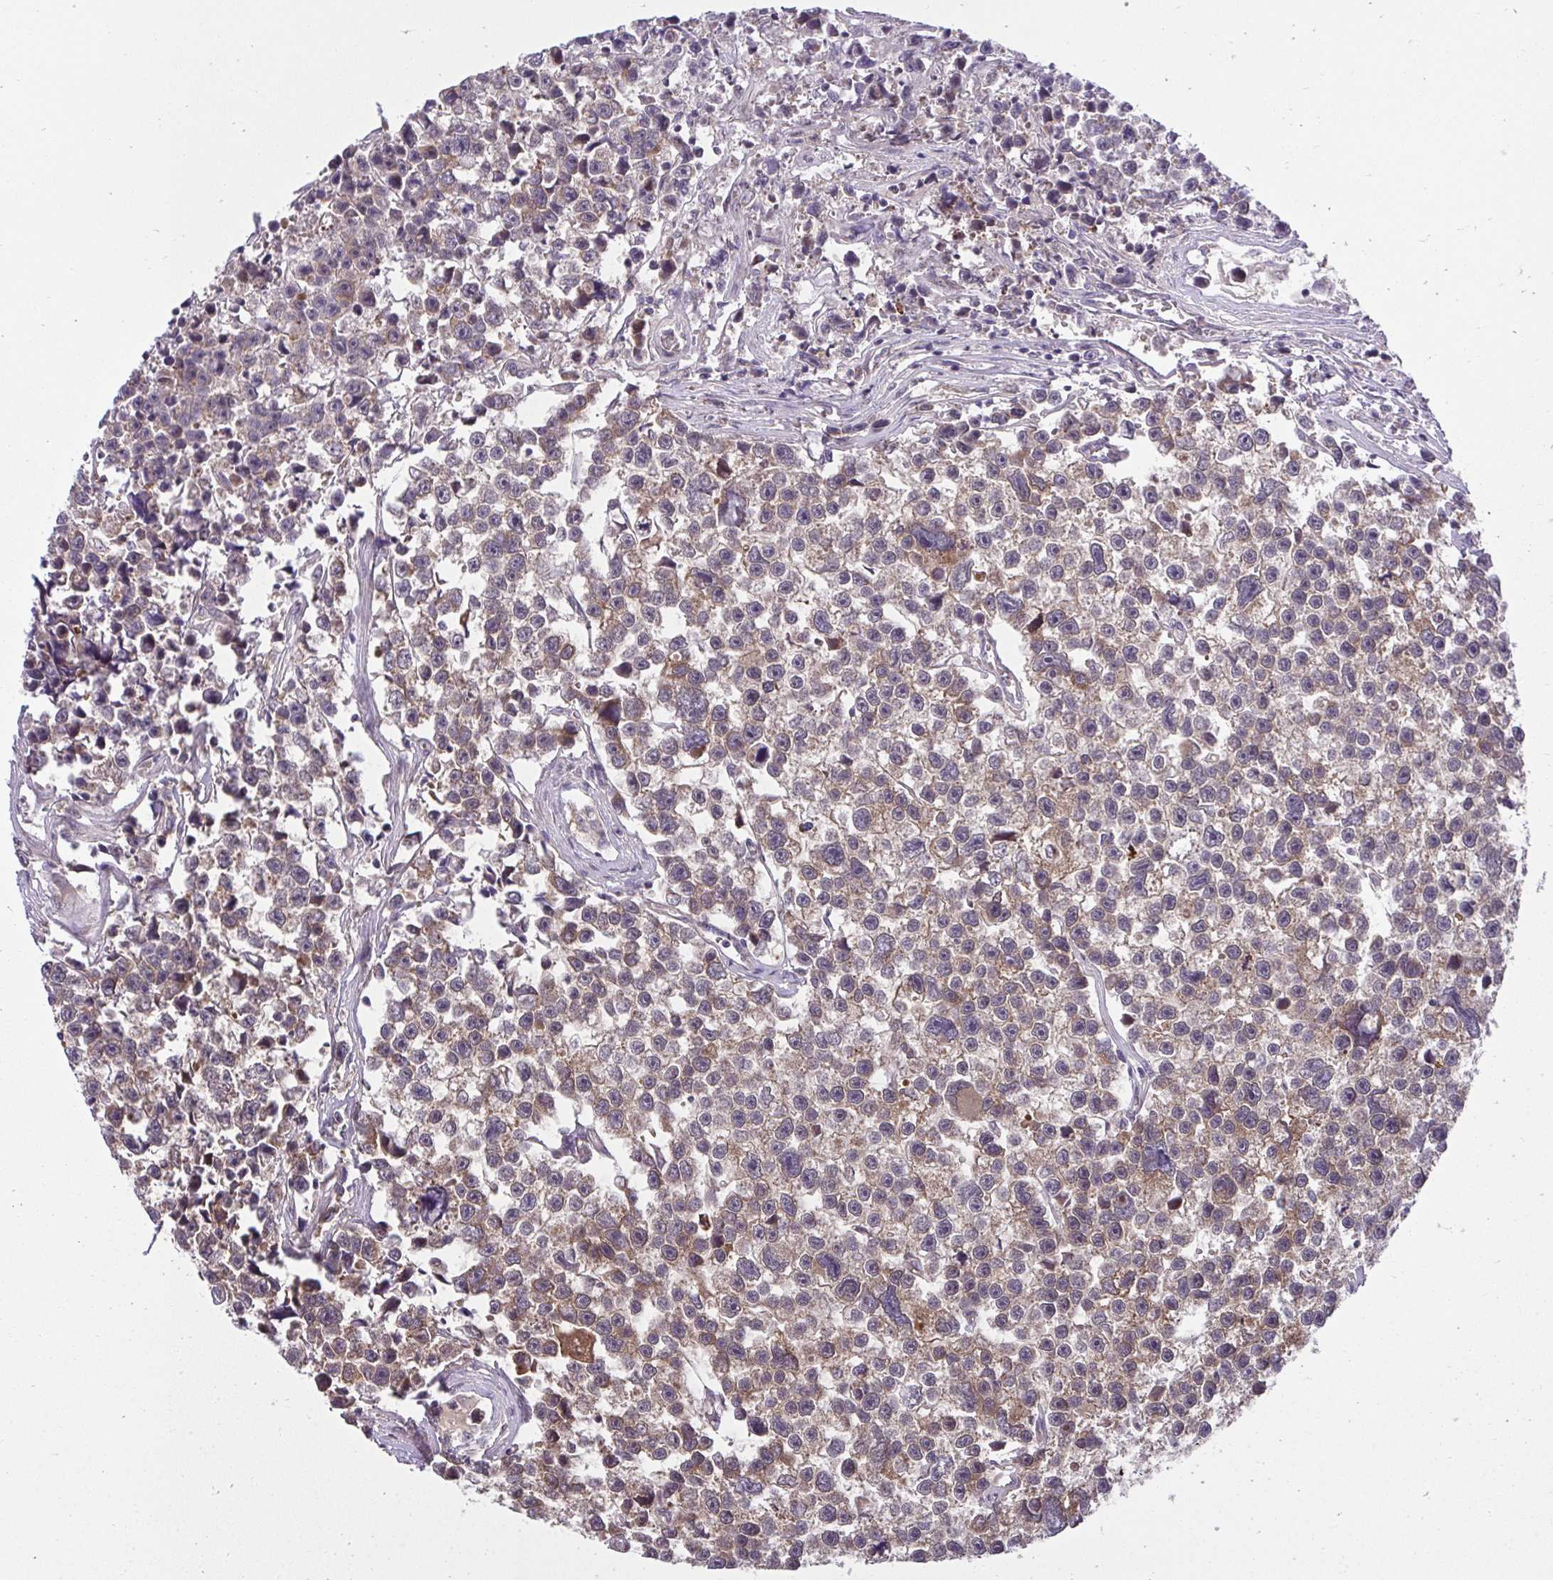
{"staining": {"intensity": "moderate", "quantity": "25%-75%", "location": "cytoplasmic/membranous"}, "tissue": "testis cancer", "cell_type": "Tumor cells", "image_type": "cancer", "snomed": [{"axis": "morphology", "description": "Seminoma, NOS"}, {"axis": "topography", "description": "Testis"}], "caption": "Immunohistochemical staining of human seminoma (testis) exhibits moderate cytoplasmic/membranous protein positivity in about 25%-75% of tumor cells.", "gene": "RDH14", "patient": {"sex": "male", "age": 26}}